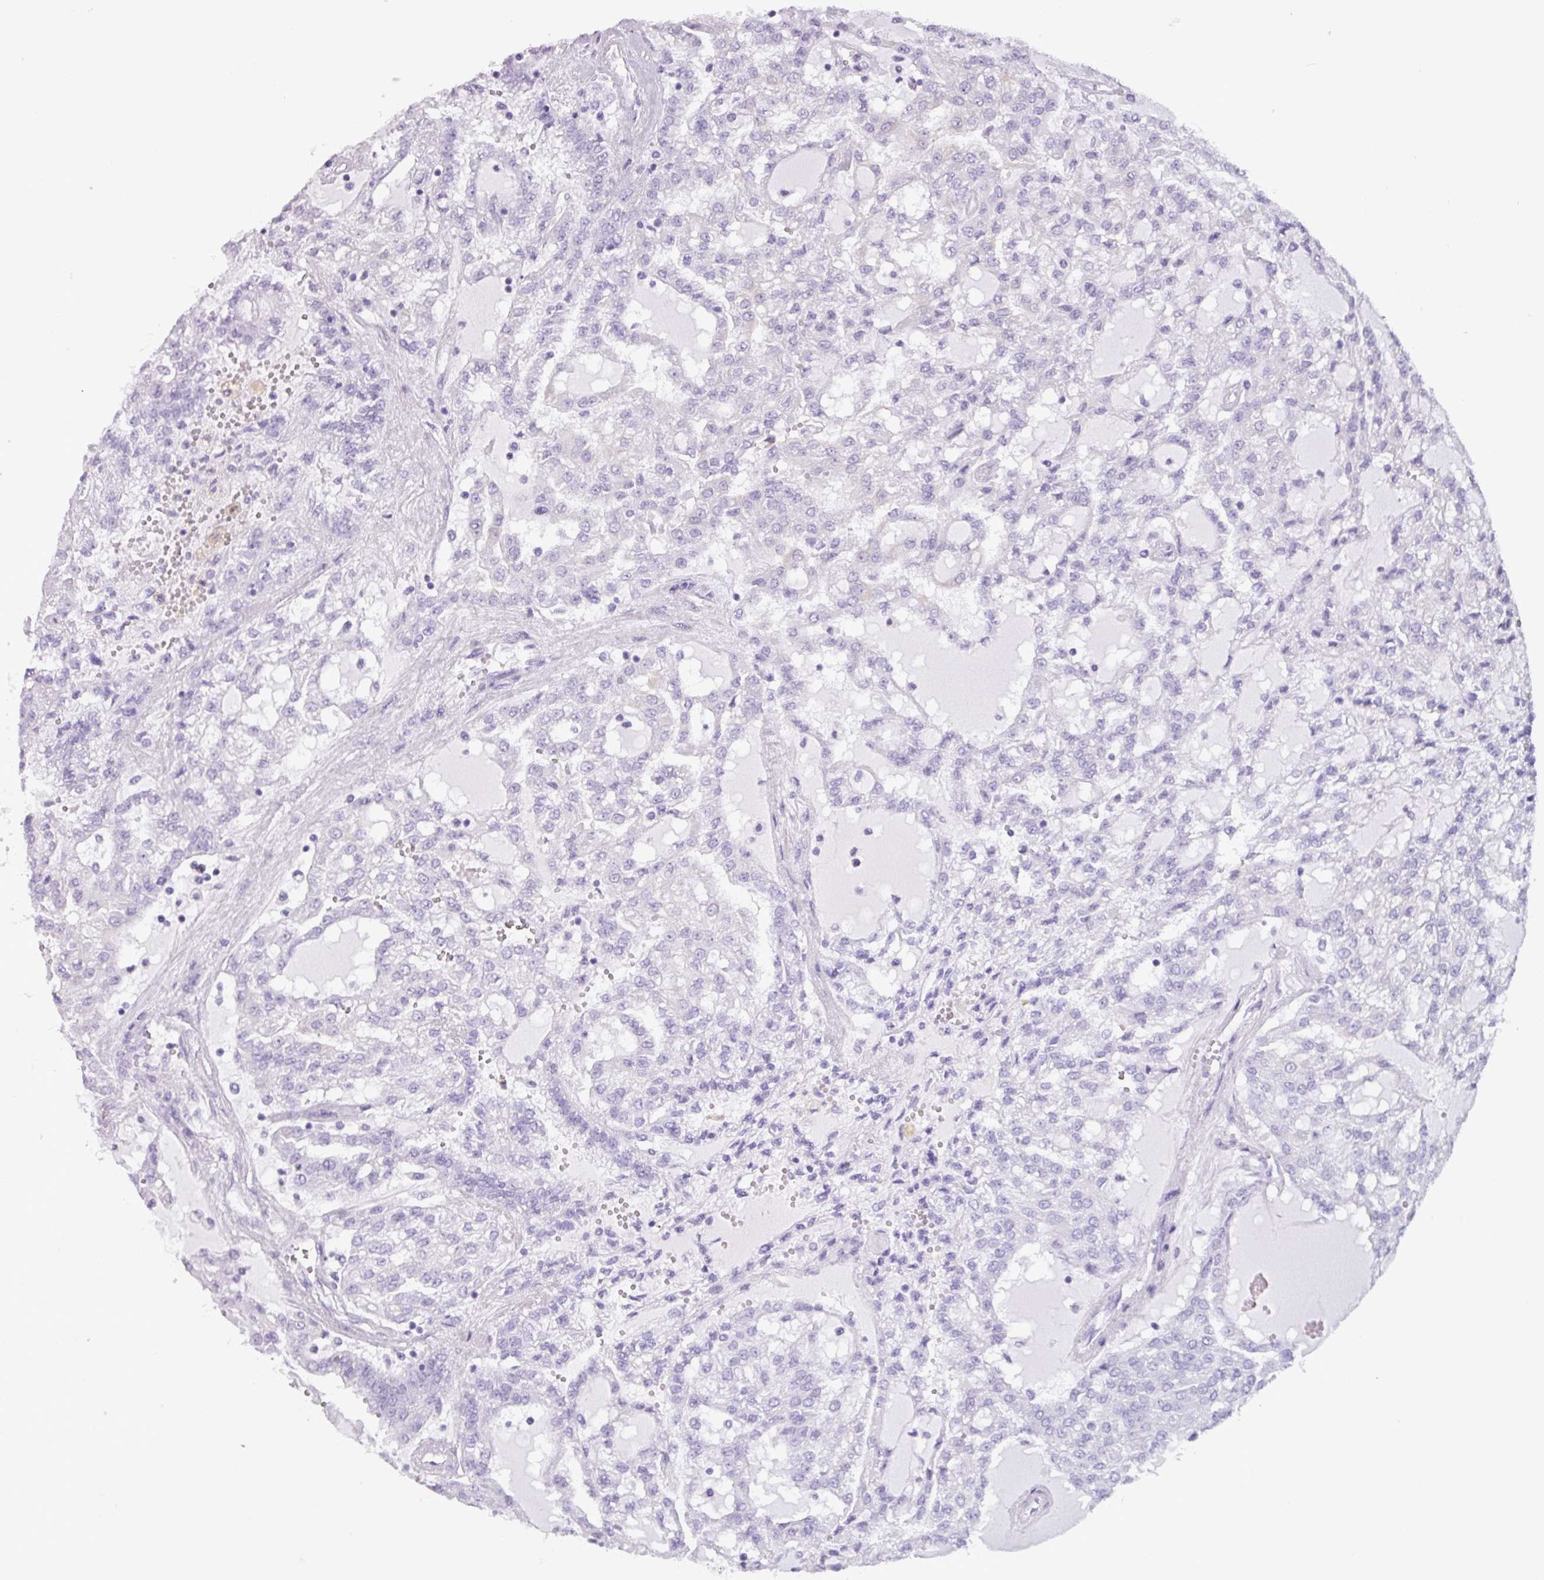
{"staining": {"intensity": "negative", "quantity": "none", "location": "none"}, "tissue": "renal cancer", "cell_type": "Tumor cells", "image_type": "cancer", "snomed": [{"axis": "morphology", "description": "Adenocarcinoma, NOS"}, {"axis": "topography", "description": "Kidney"}], "caption": "The histopathology image displays no staining of tumor cells in renal adenocarcinoma.", "gene": "CAMK1", "patient": {"sex": "male", "age": 63}}